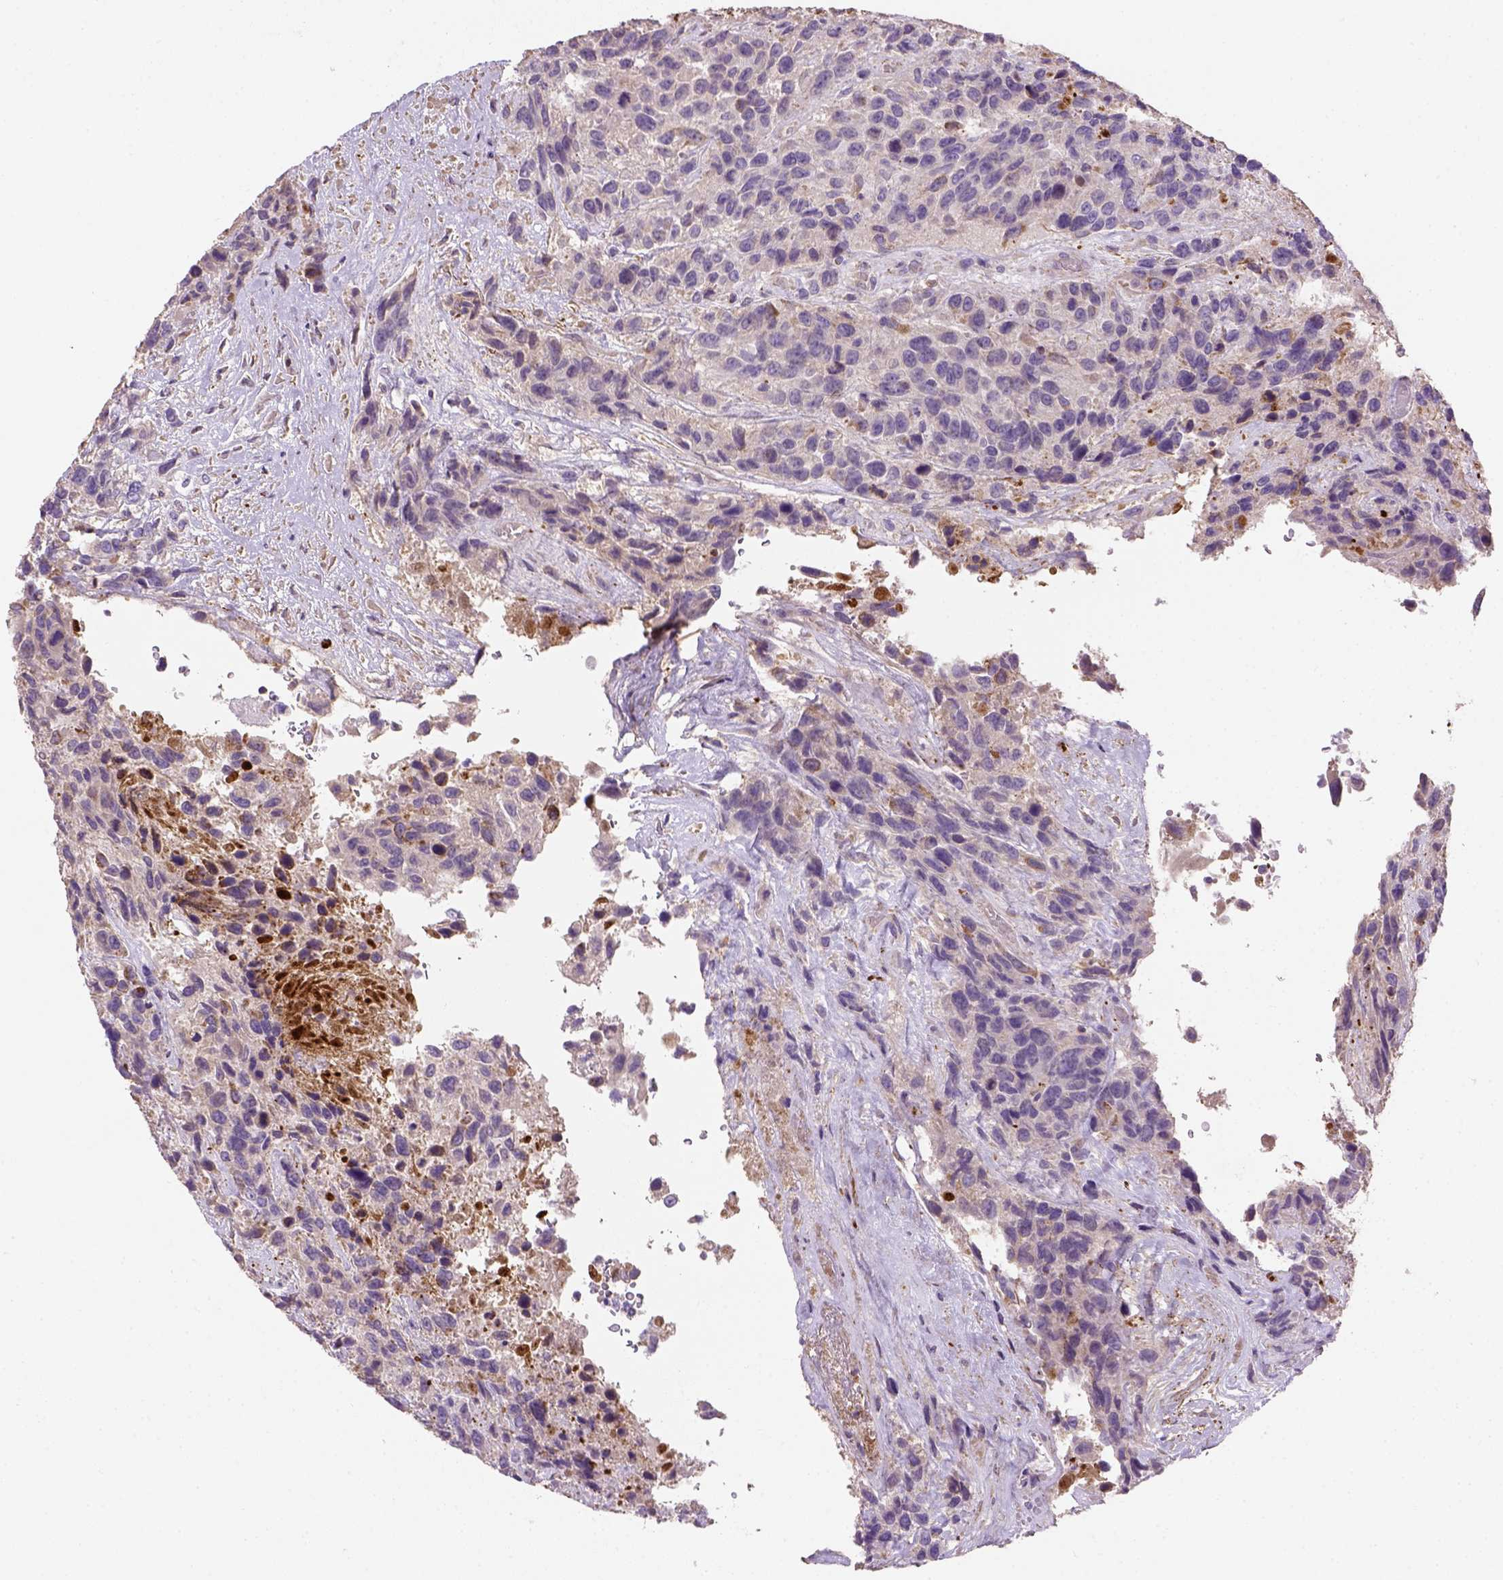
{"staining": {"intensity": "weak", "quantity": "<25%", "location": "cytoplasmic/membranous"}, "tissue": "urothelial cancer", "cell_type": "Tumor cells", "image_type": "cancer", "snomed": [{"axis": "morphology", "description": "Urothelial carcinoma, High grade"}, {"axis": "topography", "description": "Urinary bladder"}], "caption": "IHC of human high-grade urothelial carcinoma demonstrates no positivity in tumor cells.", "gene": "HTRA1", "patient": {"sex": "female", "age": 70}}